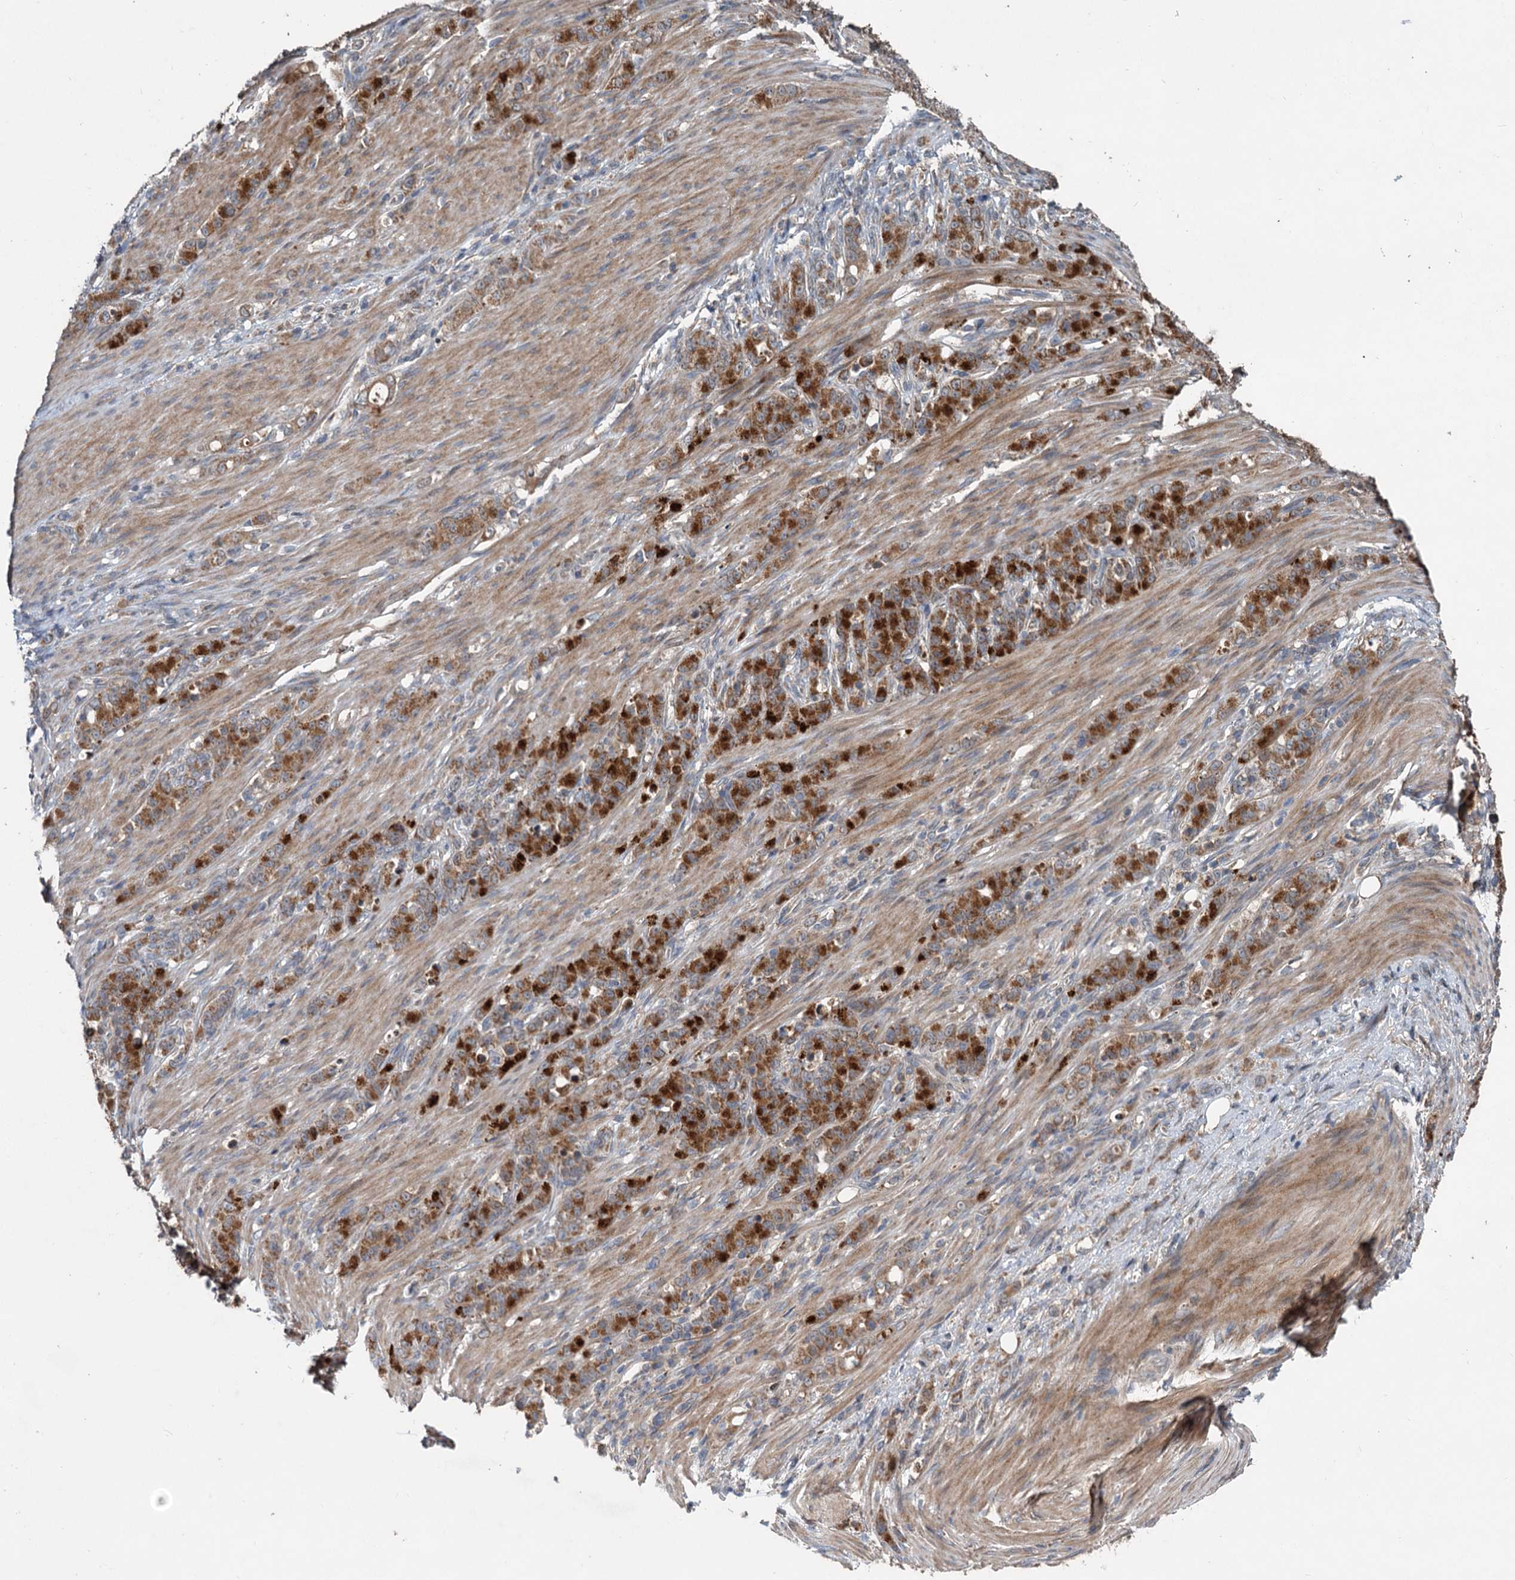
{"staining": {"intensity": "strong", "quantity": ">75%", "location": "cytoplasmic/membranous"}, "tissue": "stomach cancer", "cell_type": "Tumor cells", "image_type": "cancer", "snomed": [{"axis": "morphology", "description": "Adenocarcinoma, NOS"}, {"axis": "topography", "description": "Stomach"}], "caption": "This is an image of immunohistochemistry staining of stomach cancer (adenocarcinoma), which shows strong staining in the cytoplasmic/membranous of tumor cells.", "gene": "OTUB1", "patient": {"sex": "female", "age": 79}}